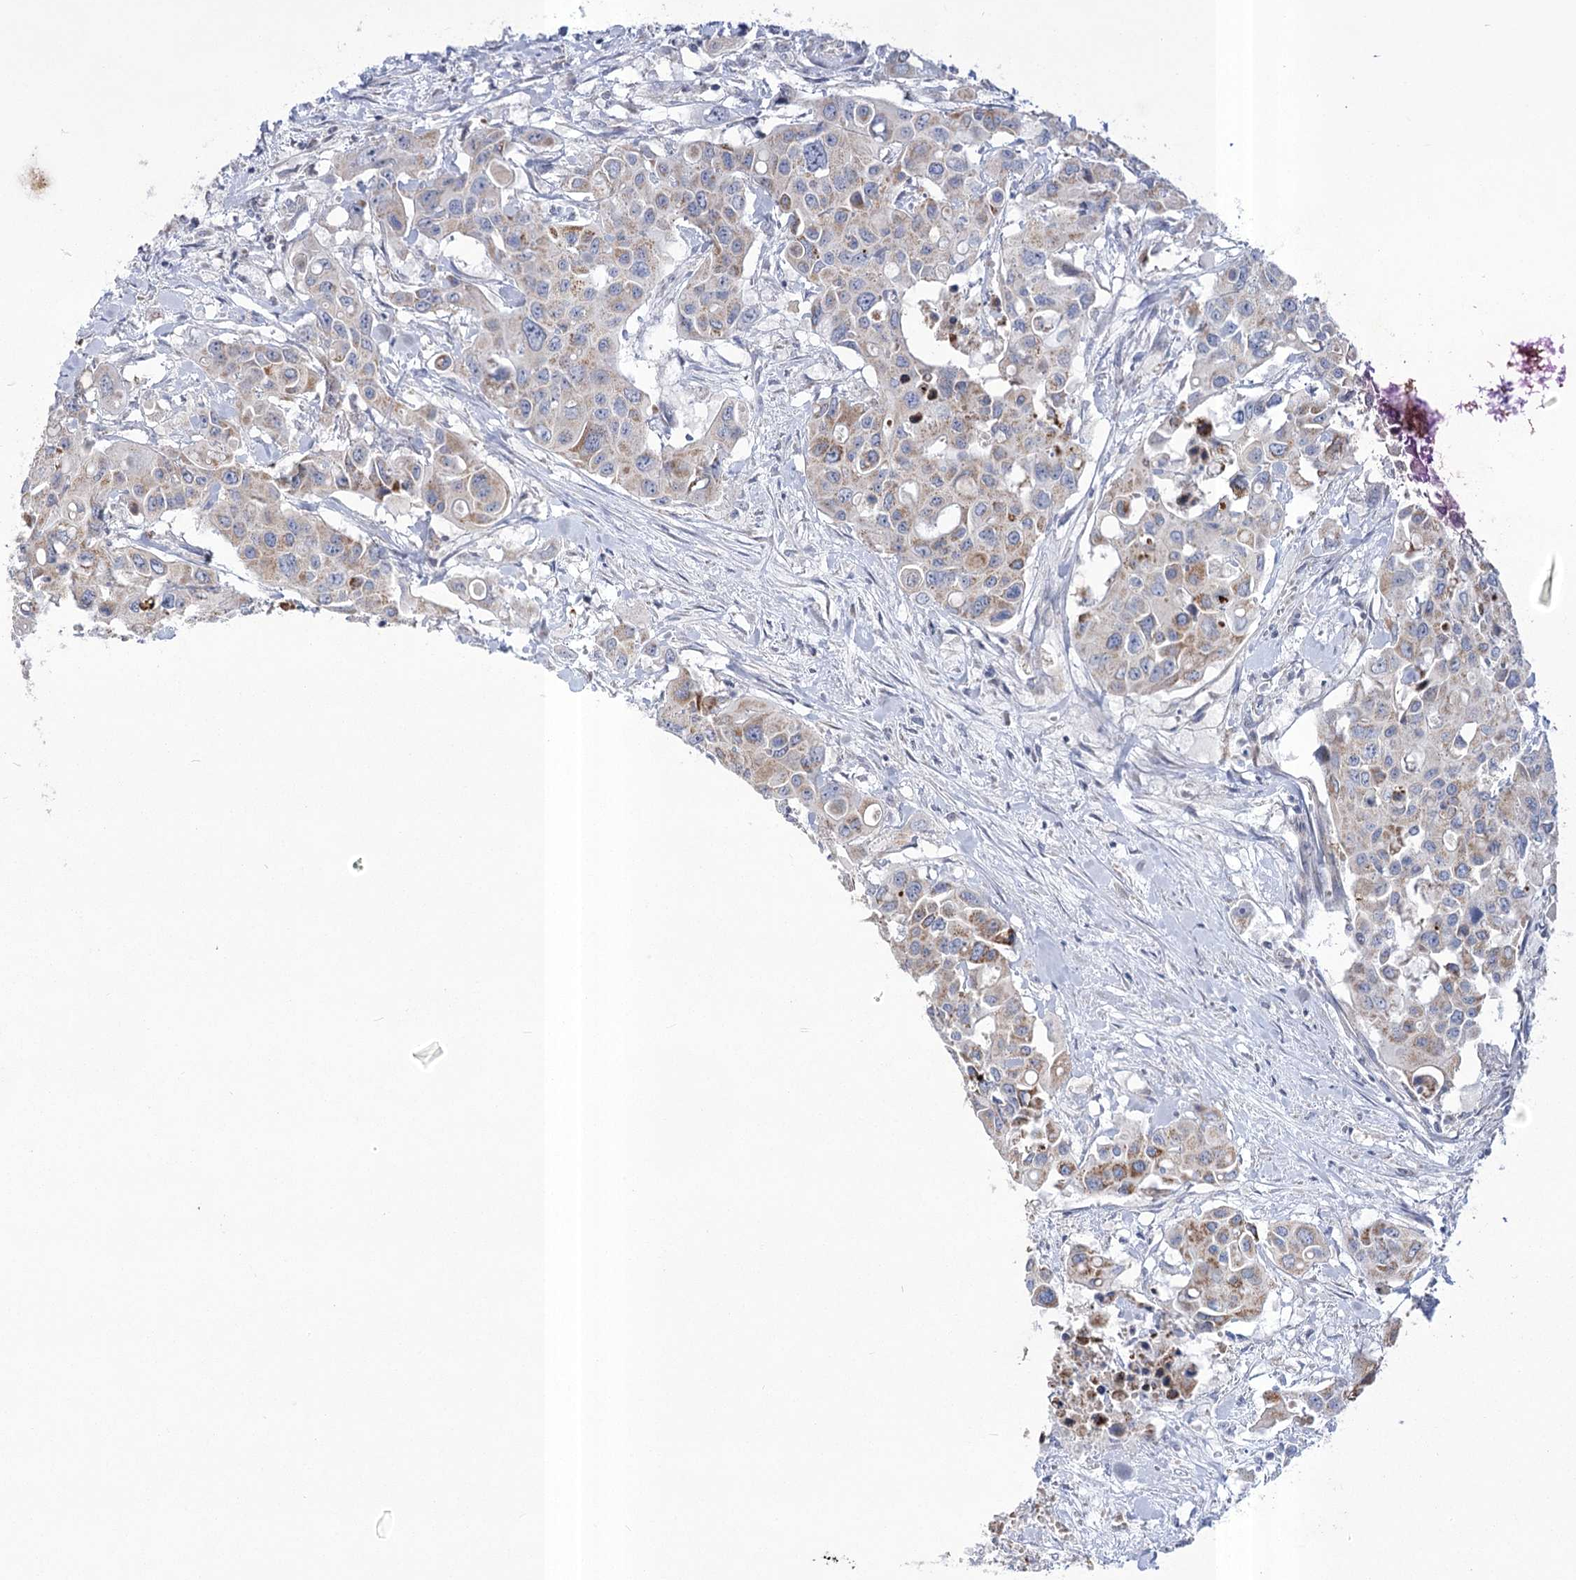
{"staining": {"intensity": "moderate", "quantity": "<25%", "location": "cytoplasmic/membranous"}, "tissue": "colorectal cancer", "cell_type": "Tumor cells", "image_type": "cancer", "snomed": [{"axis": "morphology", "description": "Adenocarcinoma, NOS"}, {"axis": "topography", "description": "Colon"}], "caption": "Colorectal adenocarcinoma stained with a protein marker demonstrates moderate staining in tumor cells.", "gene": "PDHB", "patient": {"sex": "male", "age": 77}}